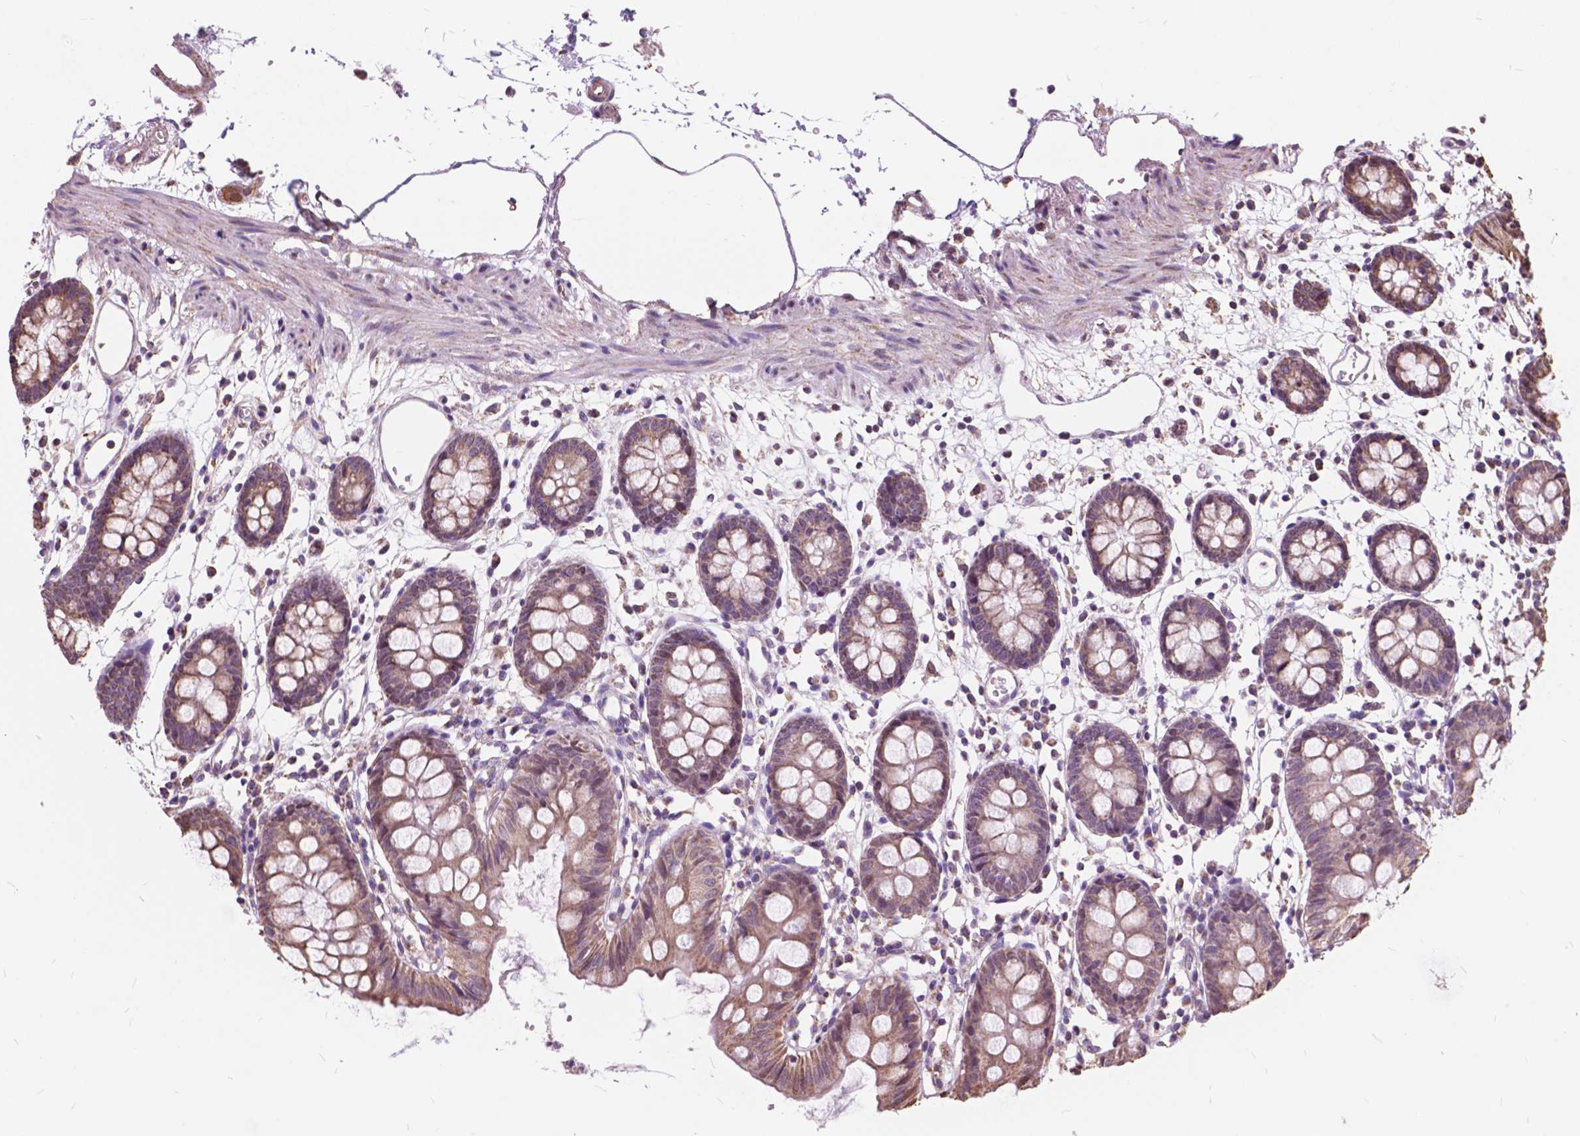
{"staining": {"intensity": "negative", "quantity": "none", "location": "none"}, "tissue": "colon", "cell_type": "Endothelial cells", "image_type": "normal", "snomed": [{"axis": "morphology", "description": "Normal tissue, NOS"}, {"axis": "topography", "description": "Colon"}], "caption": "Human colon stained for a protein using IHC shows no positivity in endothelial cells.", "gene": "SCOC", "patient": {"sex": "female", "age": 84}}